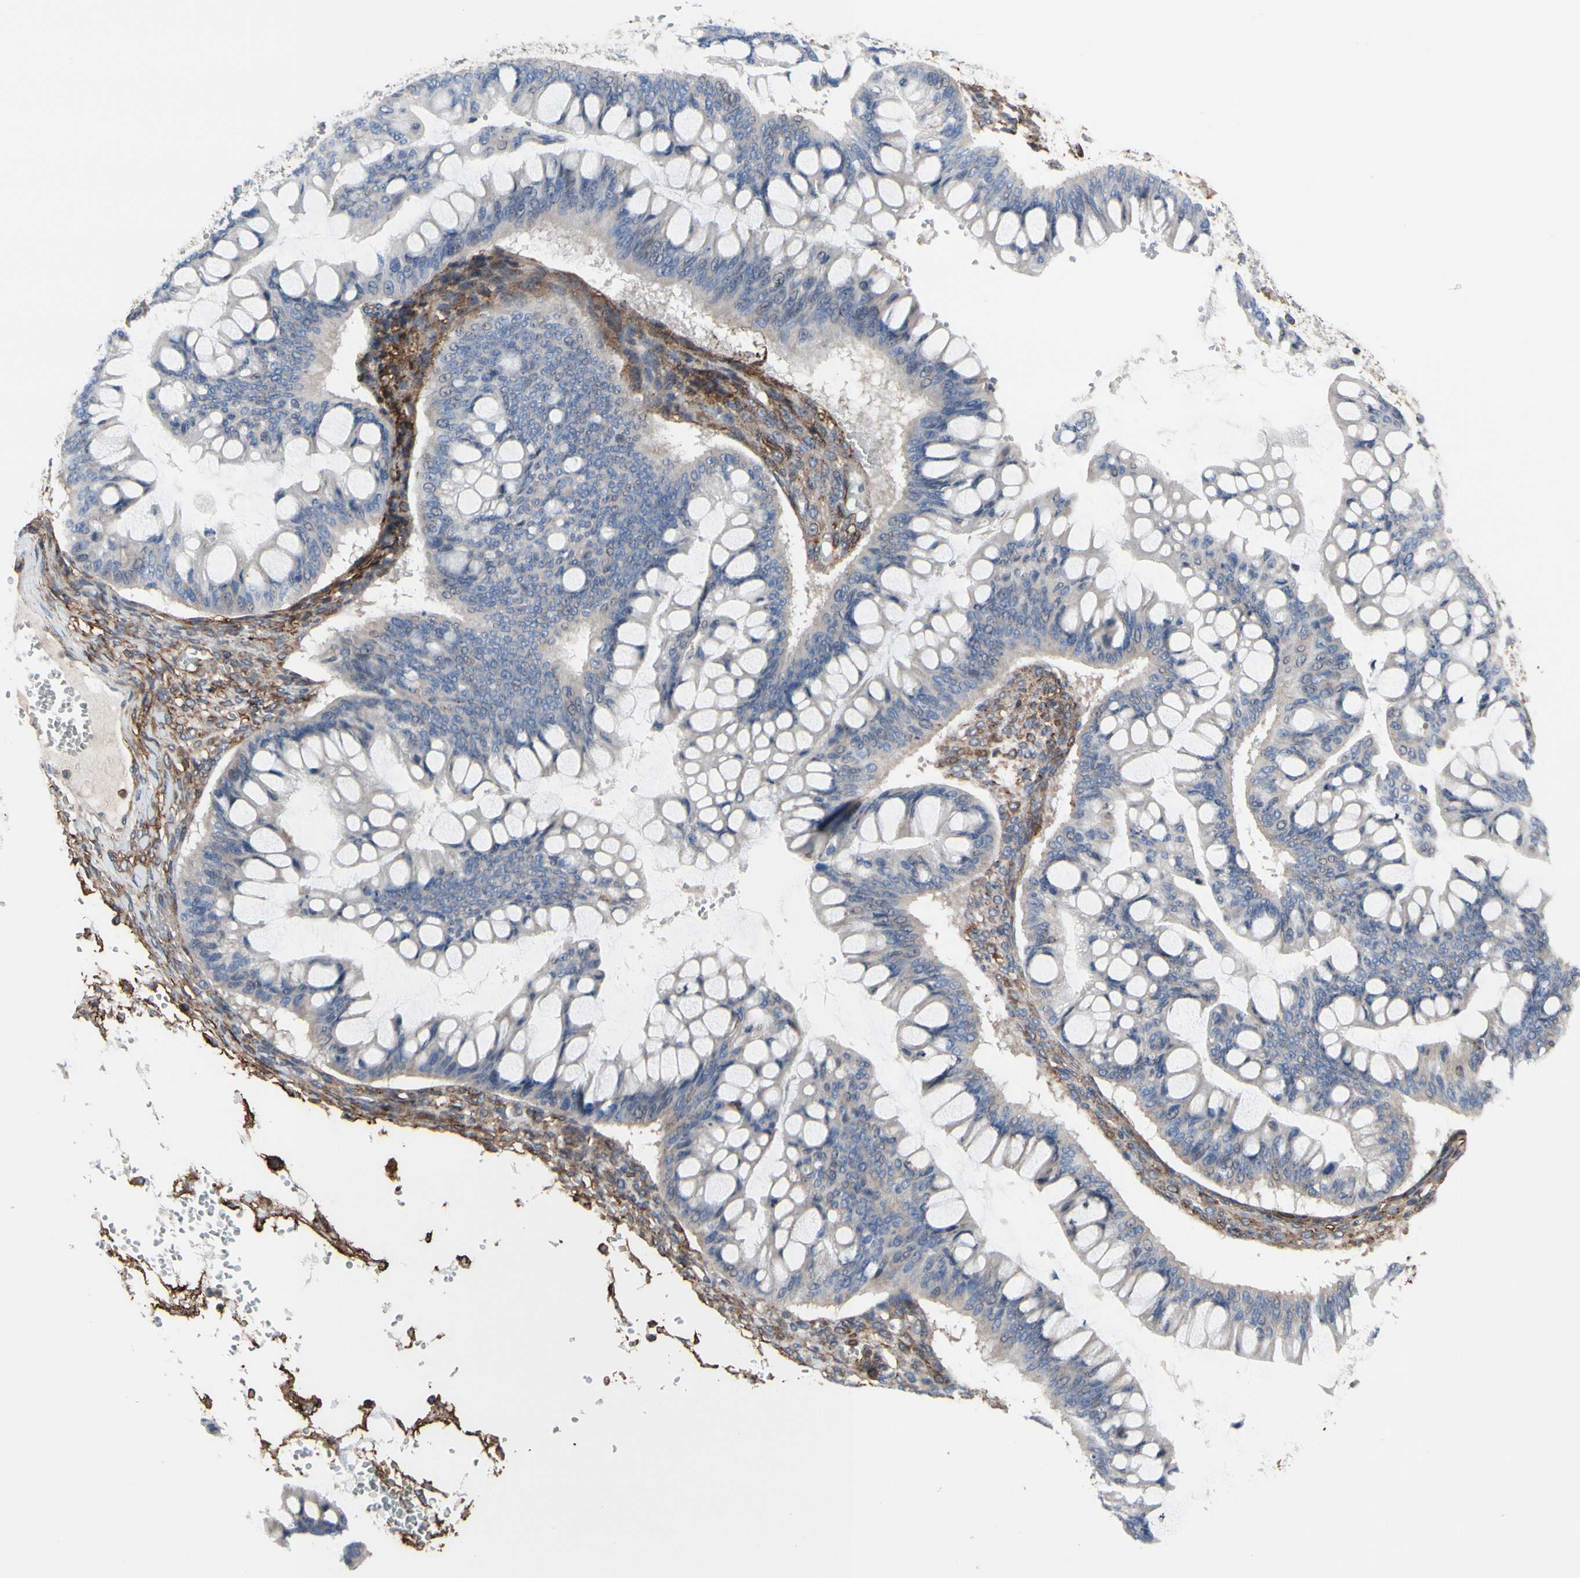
{"staining": {"intensity": "weak", "quantity": "25%-75%", "location": "cytoplasmic/membranous"}, "tissue": "ovarian cancer", "cell_type": "Tumor cells", "image_type": "cancer", "snomed": [{"axis": "morphology", "description": "Cystadenocarcinoma, mucinous, NOS"}, {"axis": "topography", "description": "Ovary"}], "caption": "Immunohistochemistry (IHC) (DAB) staining of mucinous cystadenocarcinoma (ovarian) shows weak cytoplasmic/membranous protein positivity in approximately 25%-75% of tumor cells.", "gene": "ANXA6", "patient": {"sex": "female", "age": 73}}